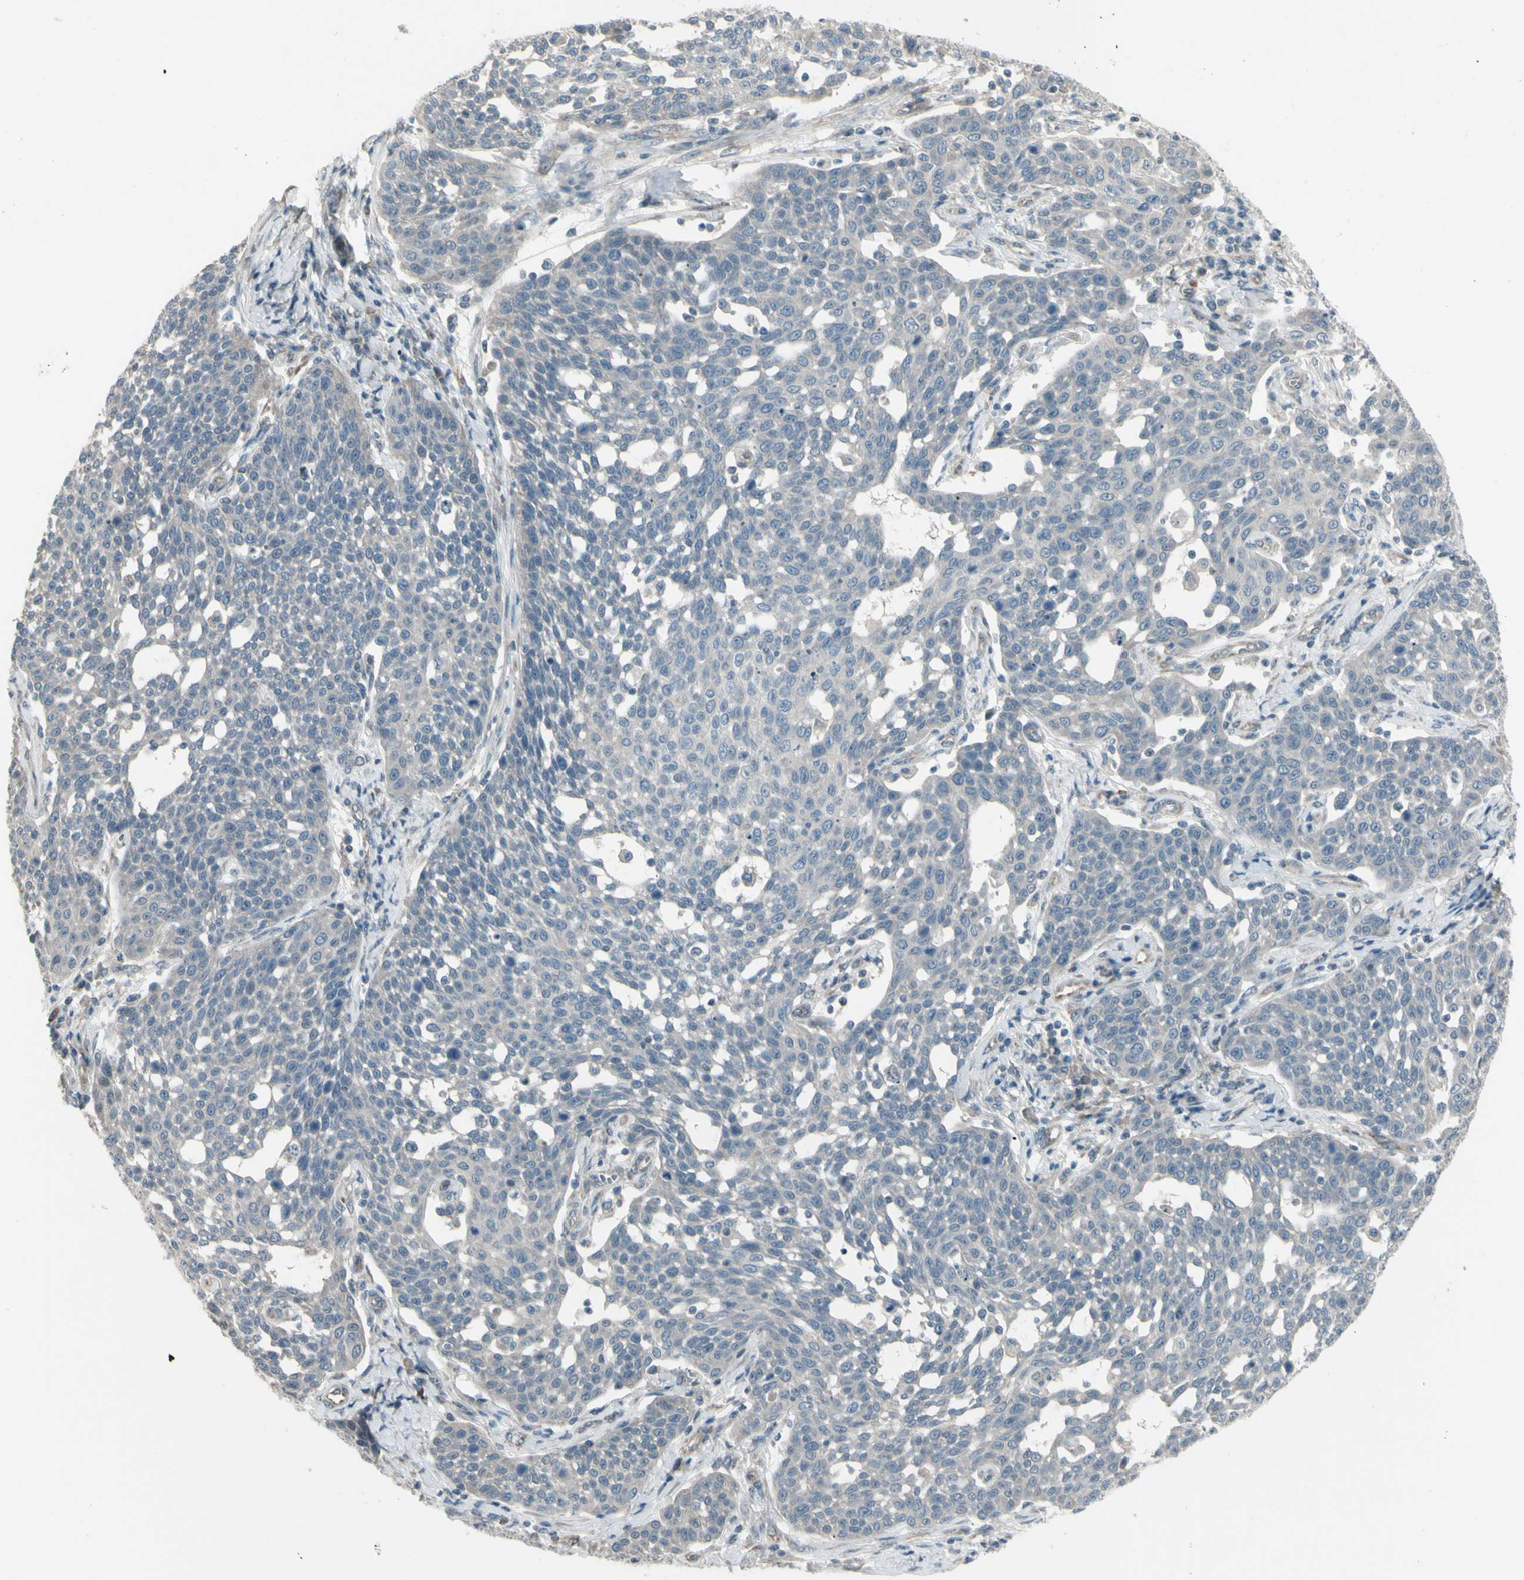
{"staining": {"intensity": "negative", "quantity": "none", "location": "none"}, "tissue": "cervical cancer", "cell_type": "Tumor cells", "image_type": "cancer", "snomed": [{"axis": "morphology", "description": "Squamous cell carcinoma, NOS"}, {"axis": "topography", "description": "Cervix"}], "caption": "Immunohistochemical staining of cervical cancer (squamous cell carcinoma) exhibits no significant staining in tumor cells. The staining is performed using DAB (3,3'-diaminobenzidine) brown chromogen with nuclei counter-stained in using hematoxylin.", "gene": "NAXD", "patient": {"sex": "female", "age": 34}}